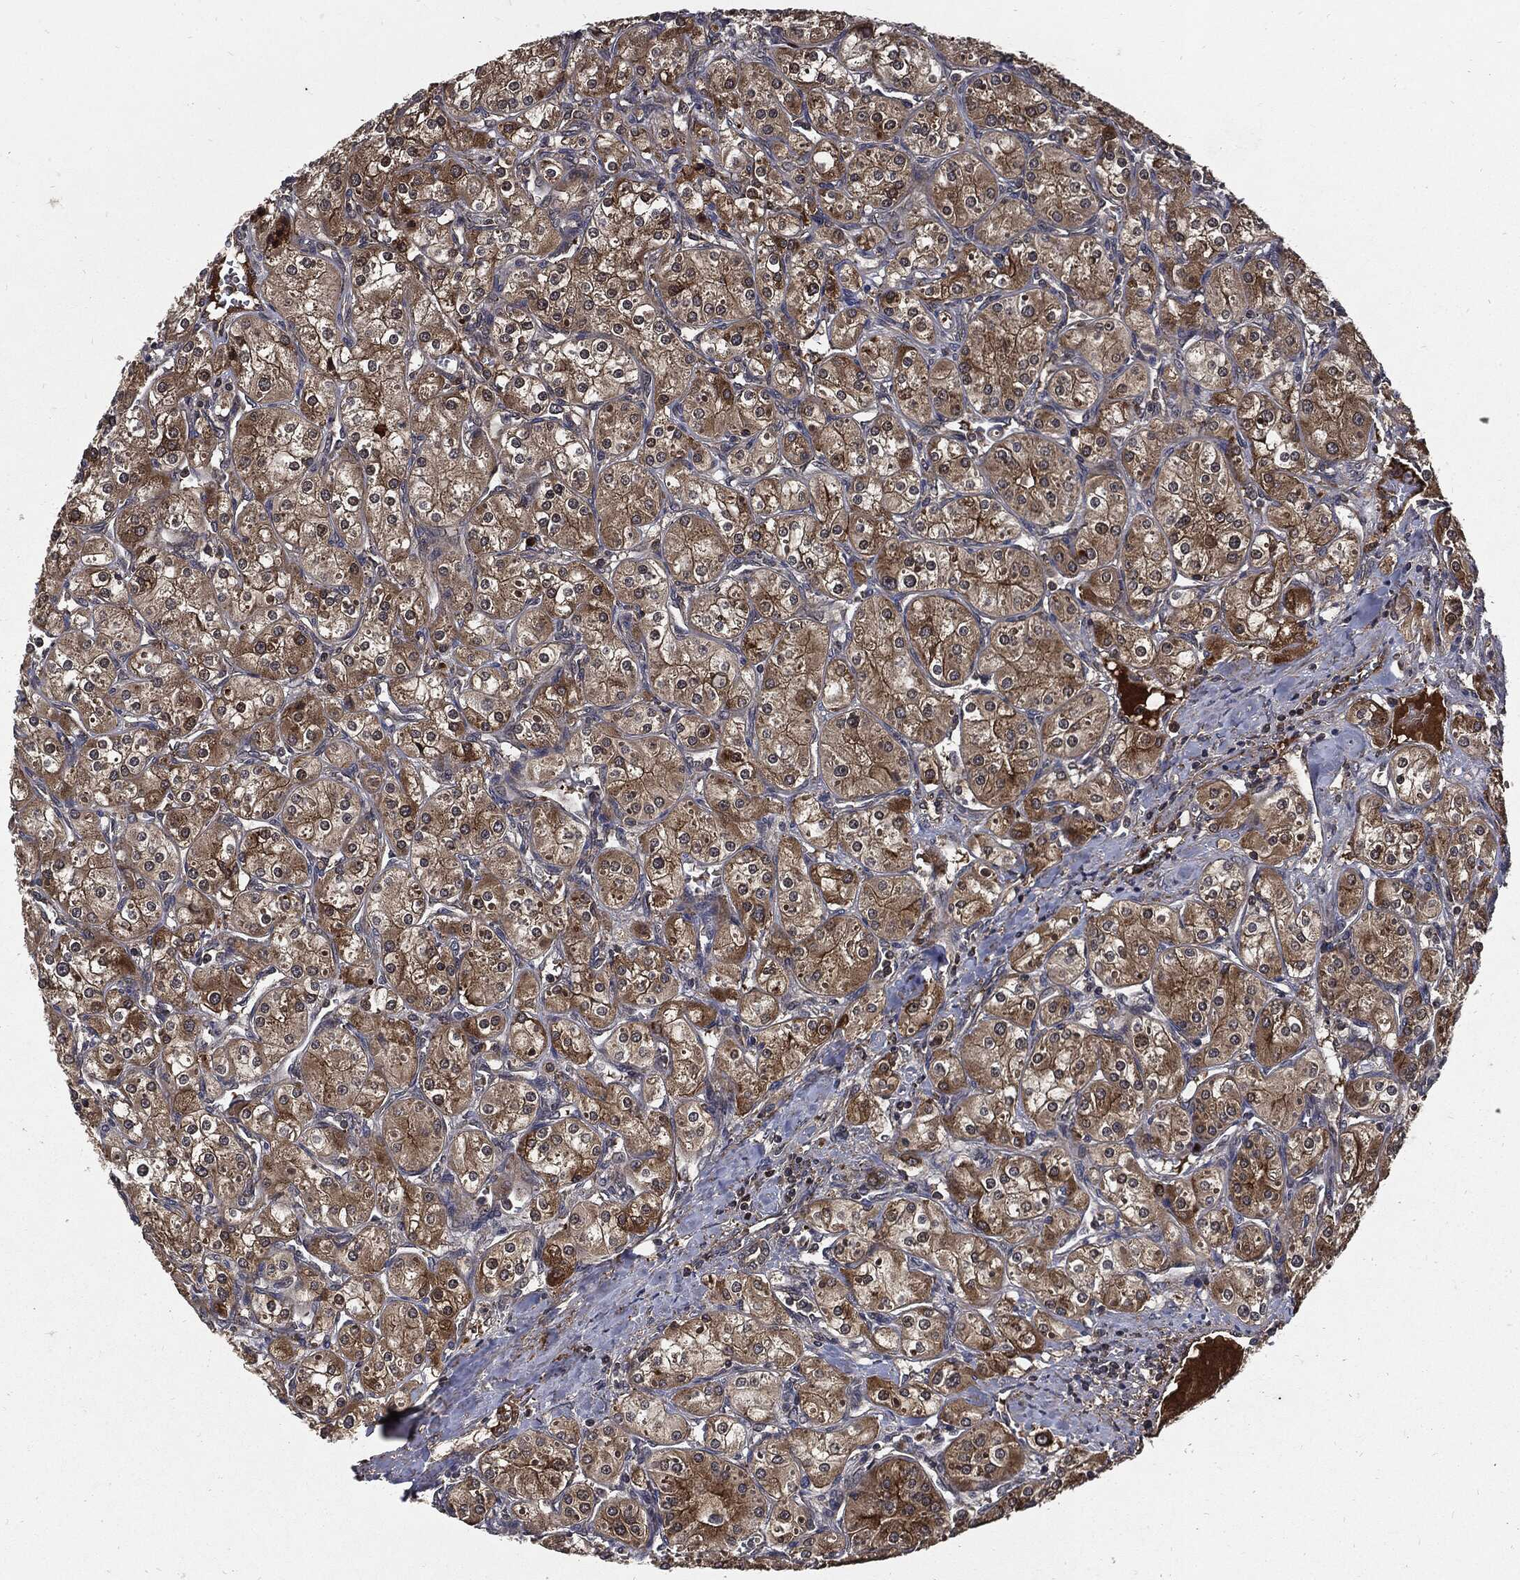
{"staining": {"intensity": "strong", "quantity": "25%-75%", "location": "cytoplasmic/membranous"}, "tissue": "renal cancer", "cell_type": "Tumor cells", "image_type": "cancer", "snomed": [{"axis": "morphology", "description": "Adenocarcinoma, NOS"}, {"axis": "topography", "description": "Kidney"}], "caption": "Human adenocarcinoma (renal) stained with a protein marker displays strong staining in tumor cells.", "gene": "CLU", "patient": {"sex": "male", "age": 77}}